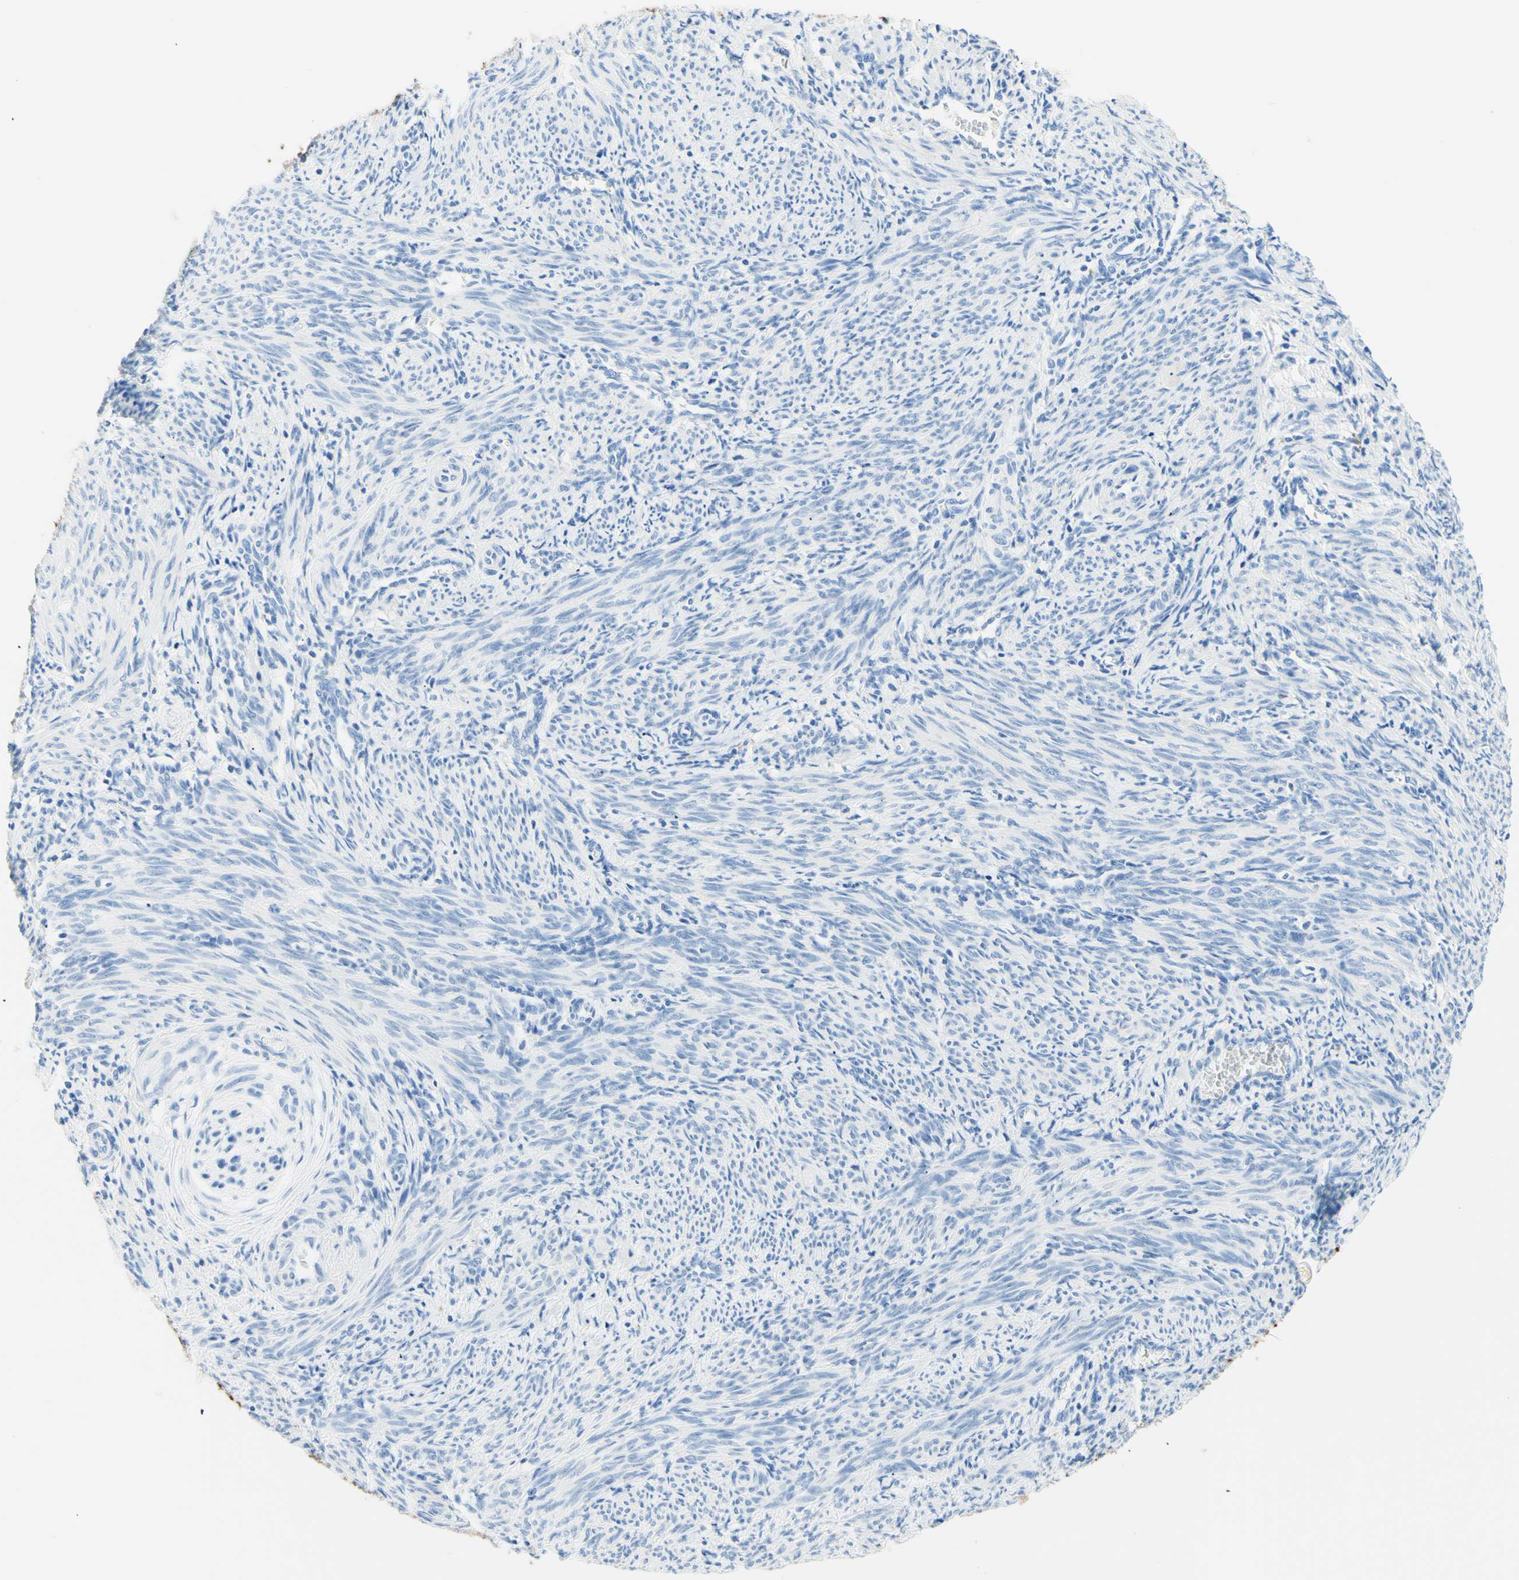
{"staining": {"intensity": "negative", "quantity": "none", "location": "none"}, "tissue": "smooth muscle", "cell_type": "Smooth muscle cells", "image_type": "normal", "snomed": [{"axis": "morphology", "description": "Normal tissue, NOS"}, {"axis": "topography", "description": "Endometrium"}], "caption": "Smooth muscle cells show no significant protein staining in unremarkable smooth muscle.", "gene": "MYH2", "patient": {"sex": "female", "age": 33}}